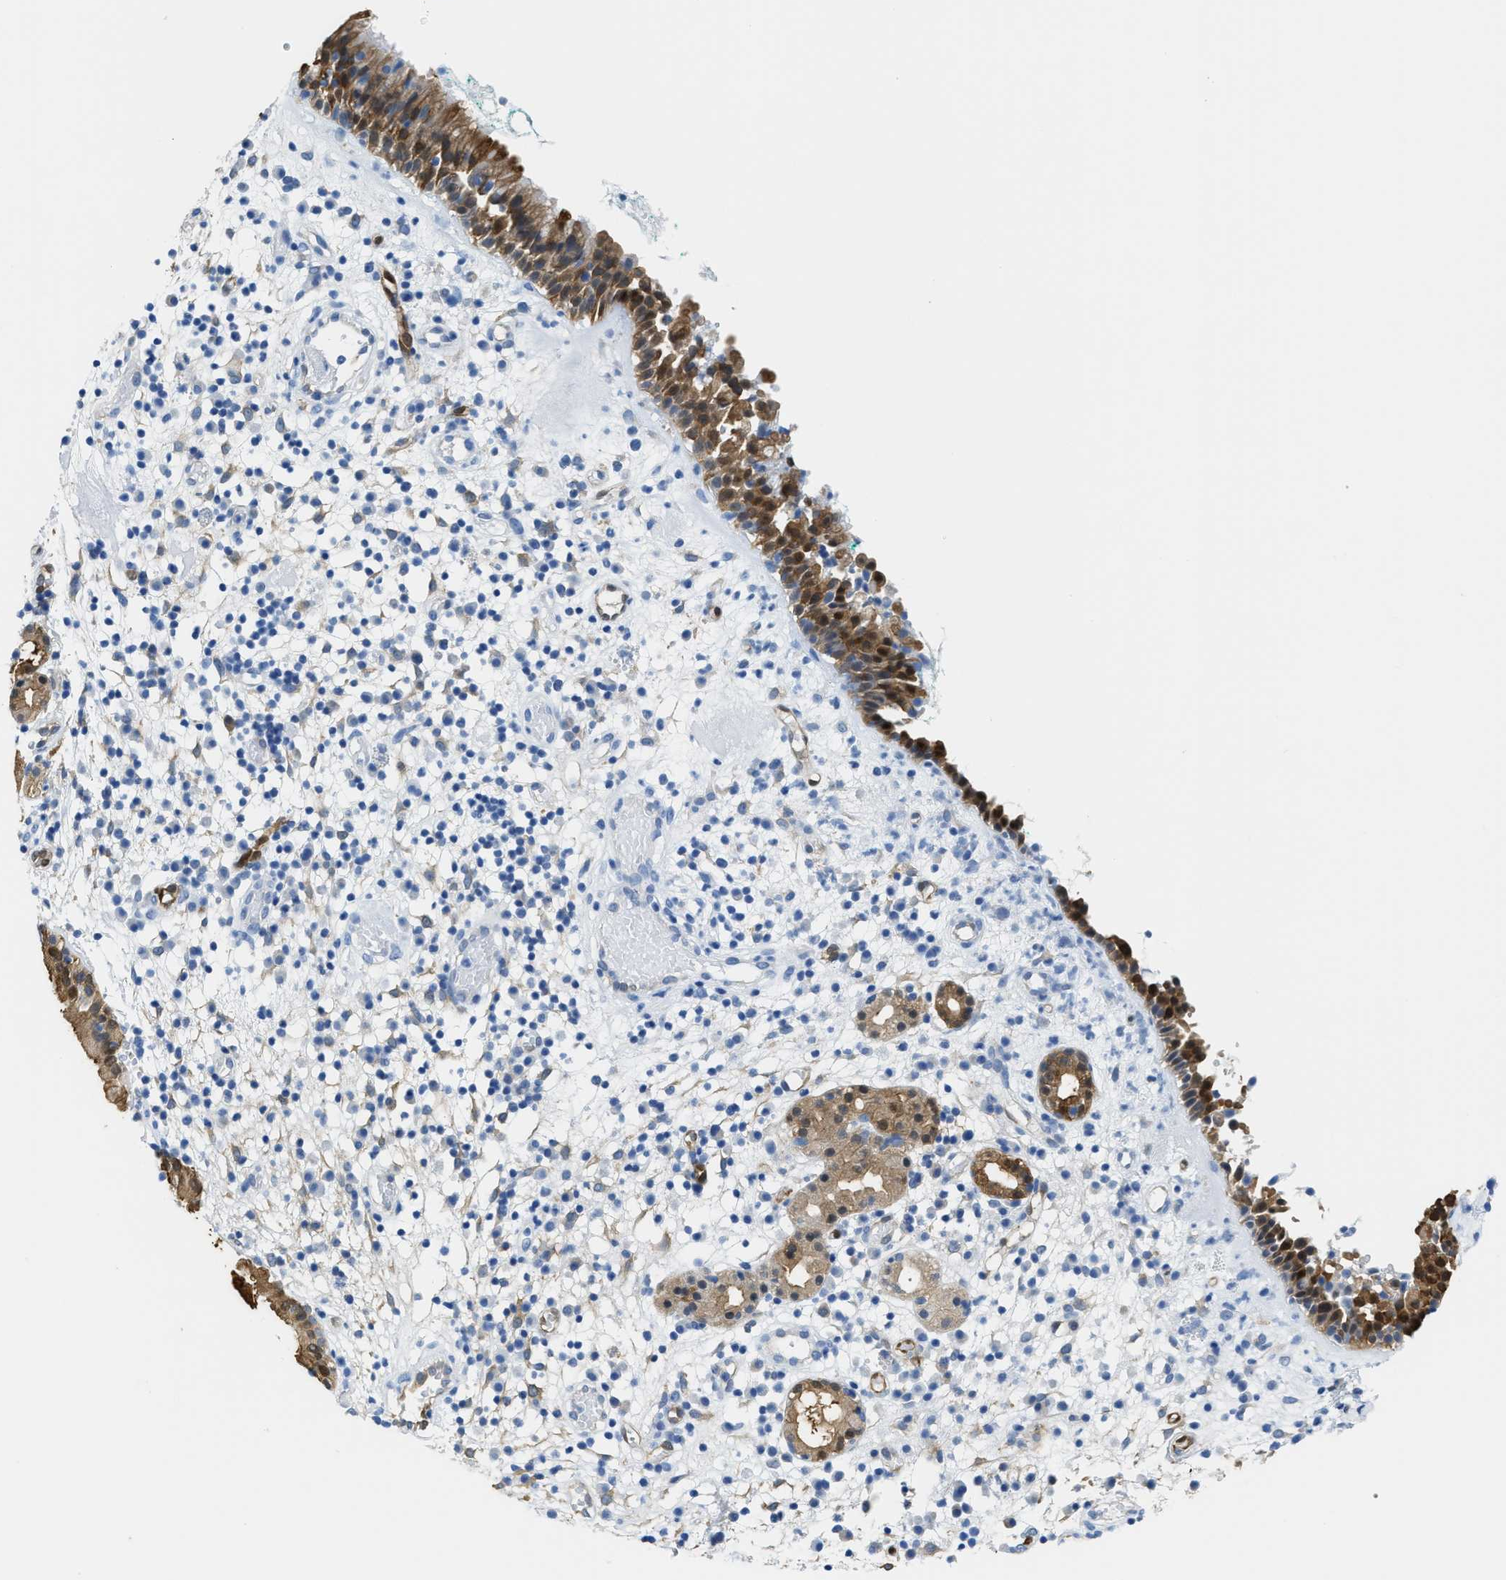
{"staining": {"intensity": "moderate", "quantity": ">75%", "location": "cytoplasmic/membranous,nuclear"}, "tissue": "nasopharynx", "cell_type": "Respiratory epithelial cells", "image_type": "normal", "snomed": [{"axis": "morphology", "description": "Normal tissue, NOS"}, {"axis": "morphology", "description": "Basal cell carcinoma"}, {"axis": "topography", "description": "Cartilage tissue"}, {"axis": "topography", "description": "Nasopharynx"}, {"axis": "topography", "description": "Oral tissue"}], "caption": "An image showing moderate cytoplasmic/membranous,nuclear staining in approximately >75% of respiratory epithelial cells in unremarkable nasopharynx, as visualized by brown immunohistochemical staining.", "gene": "ASS1", "patient": {"sex": "female", "age": 77}}